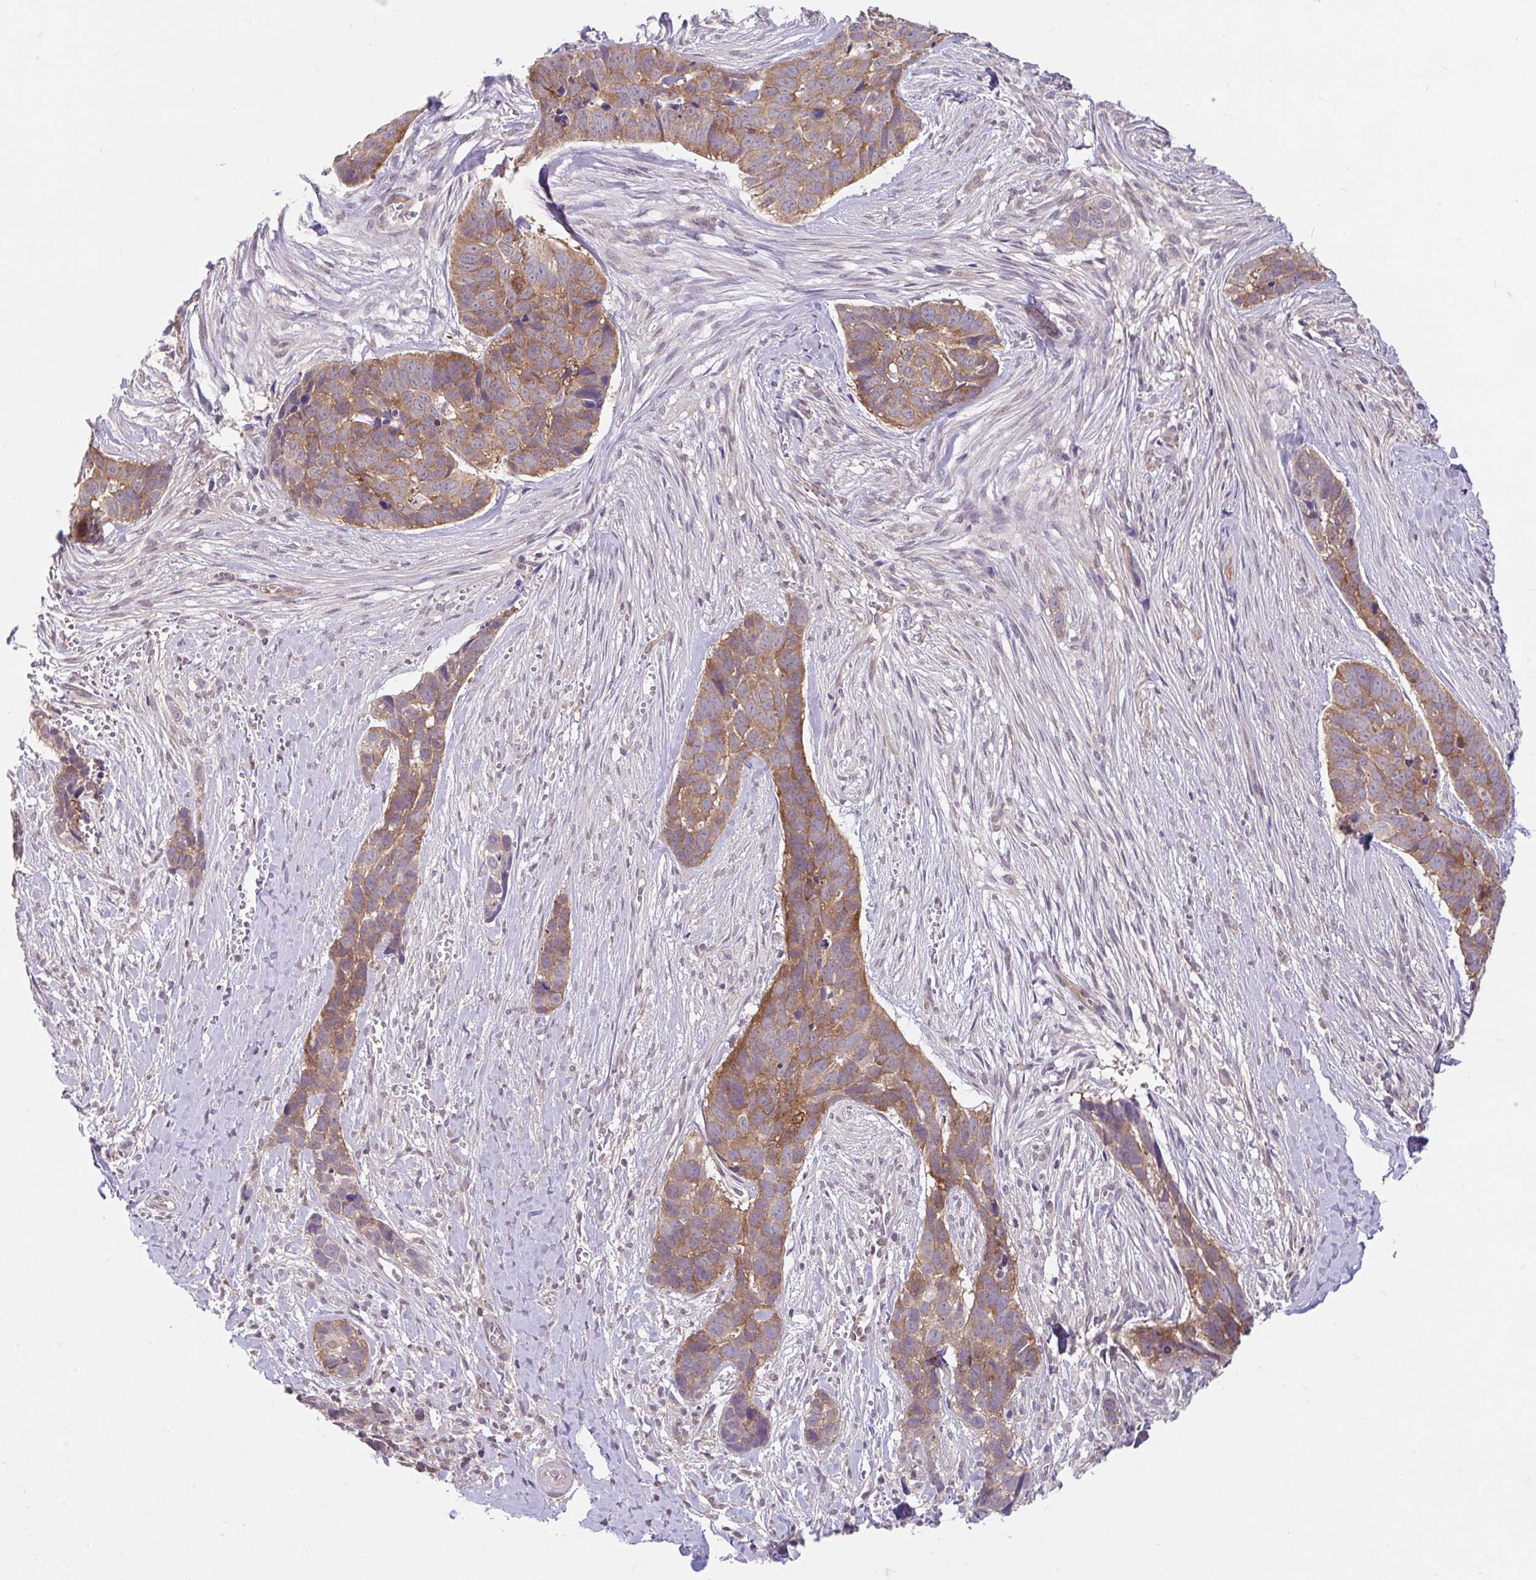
{"staining": {"intensity": "moderate", "quantity": ">75%", "location": "cytoplasmic/membranous"}, "tissue": "skin cancer", "cell_type": "Tumor cells", "image_type": "cancer", "snomed": [{"axis": "morphology", "description": "Basal cell carcinoma"}, {"axis": "topography", "description": "Skin"}], "caption": "Tumor cells reveal moderate cytoplasmic/membranous positivity in approximately >75% of cells in skin cancer.", "gene": "RALBP1", "patient": {"sex": "female", "age": 82}}